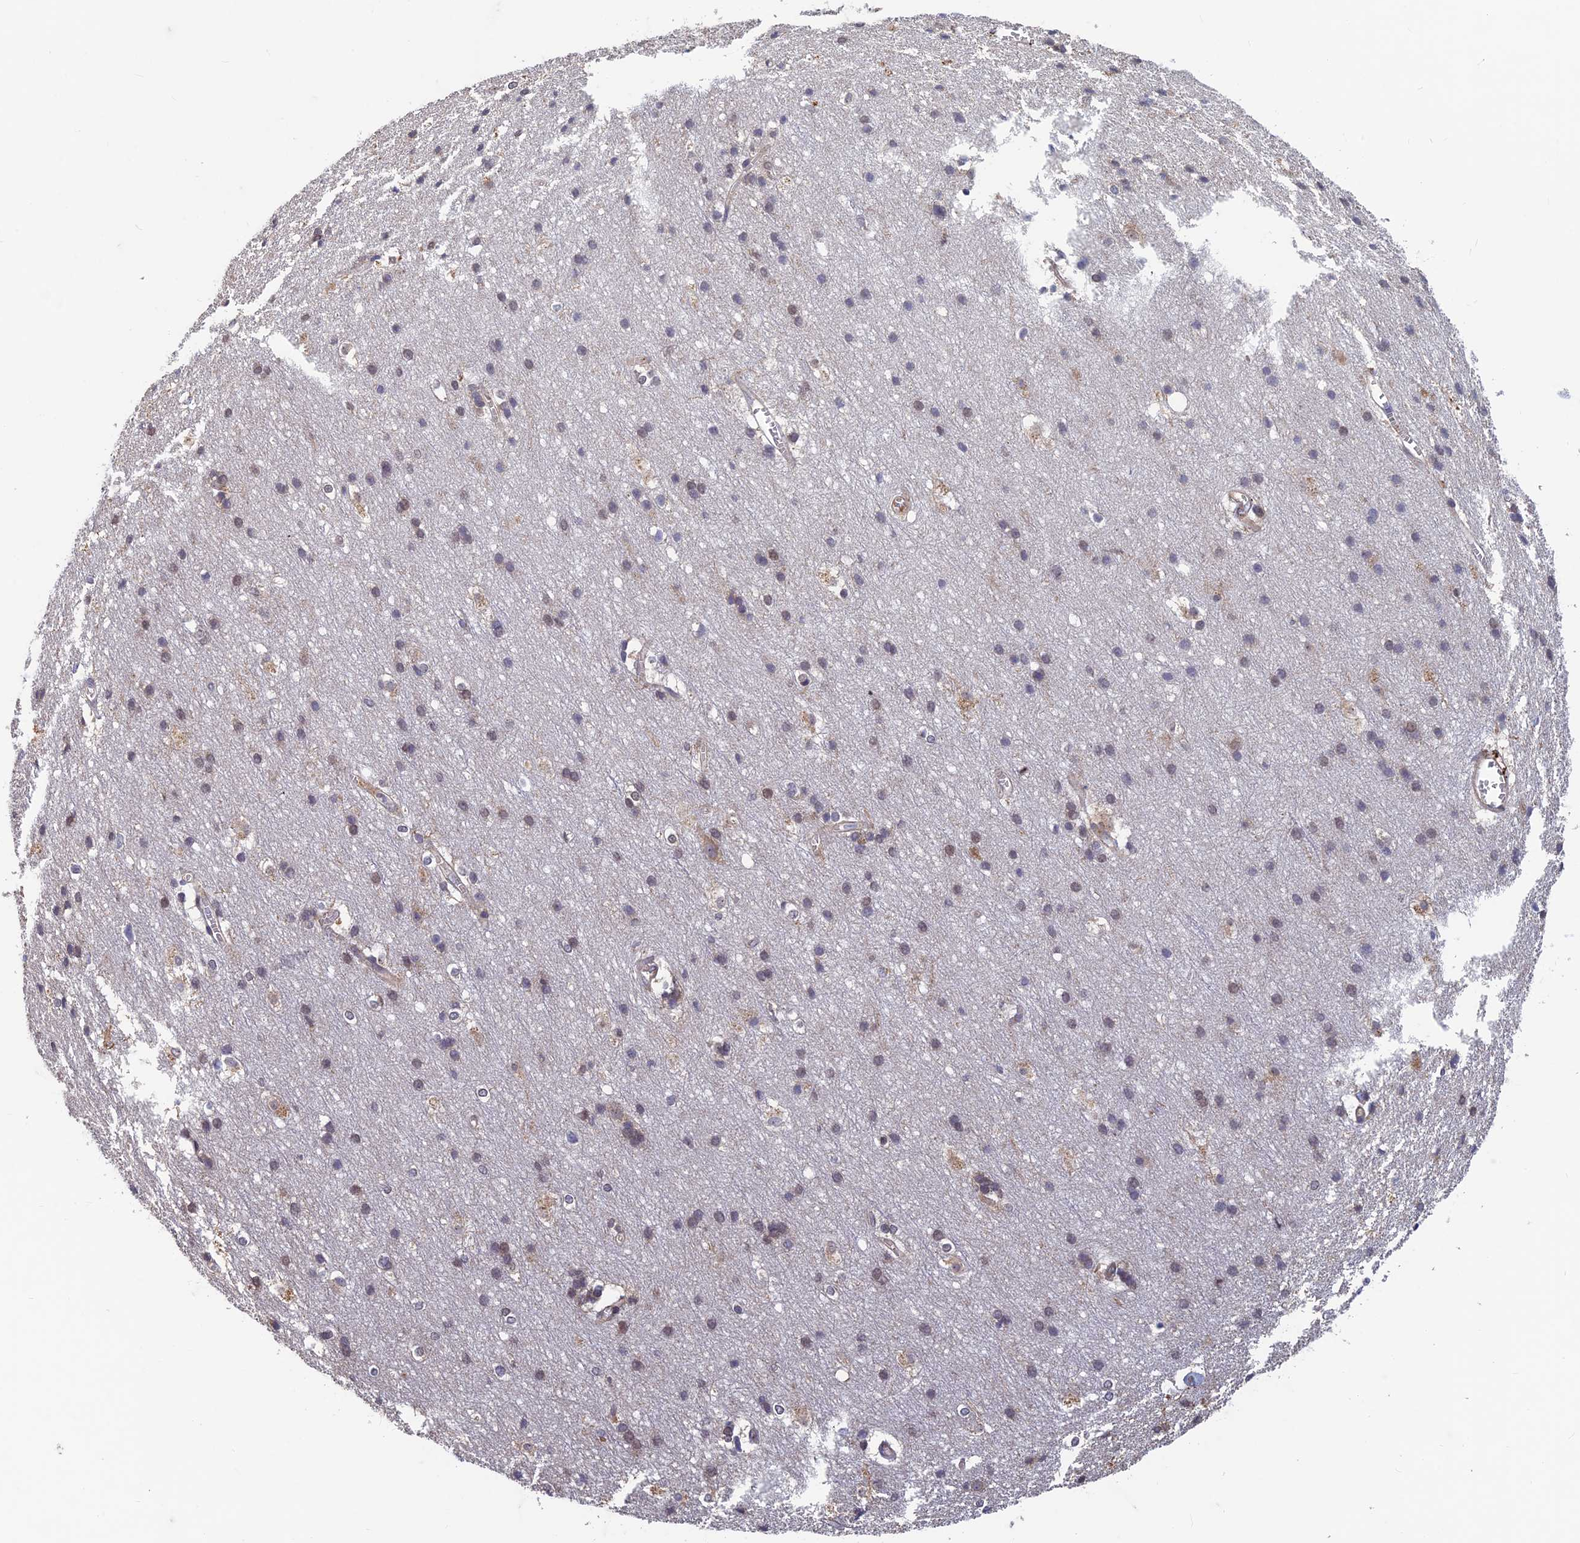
{"staining": {"intensity": "weak", "quantity": ">75%", "location": "cytoplasmic/membranous"}, "tissue": "cerebral cortex", "cell_type": "Endothelial cells", "image_type": "normal", "snomed": [{"axis": "morphology", "description": "Normal tissue, NOS"}, {"axis": "topography", "description": "Cerebral cortex"}], "caption": "Endothelial cells demonstrate low levels of weak cytoplasmic/membranous staining in approximately >75% of cells in benign cerebral cortex. Nuclei are stained in blue.", "gene": "NCAPG", "patient": {"sex": "male", "age": 54}}